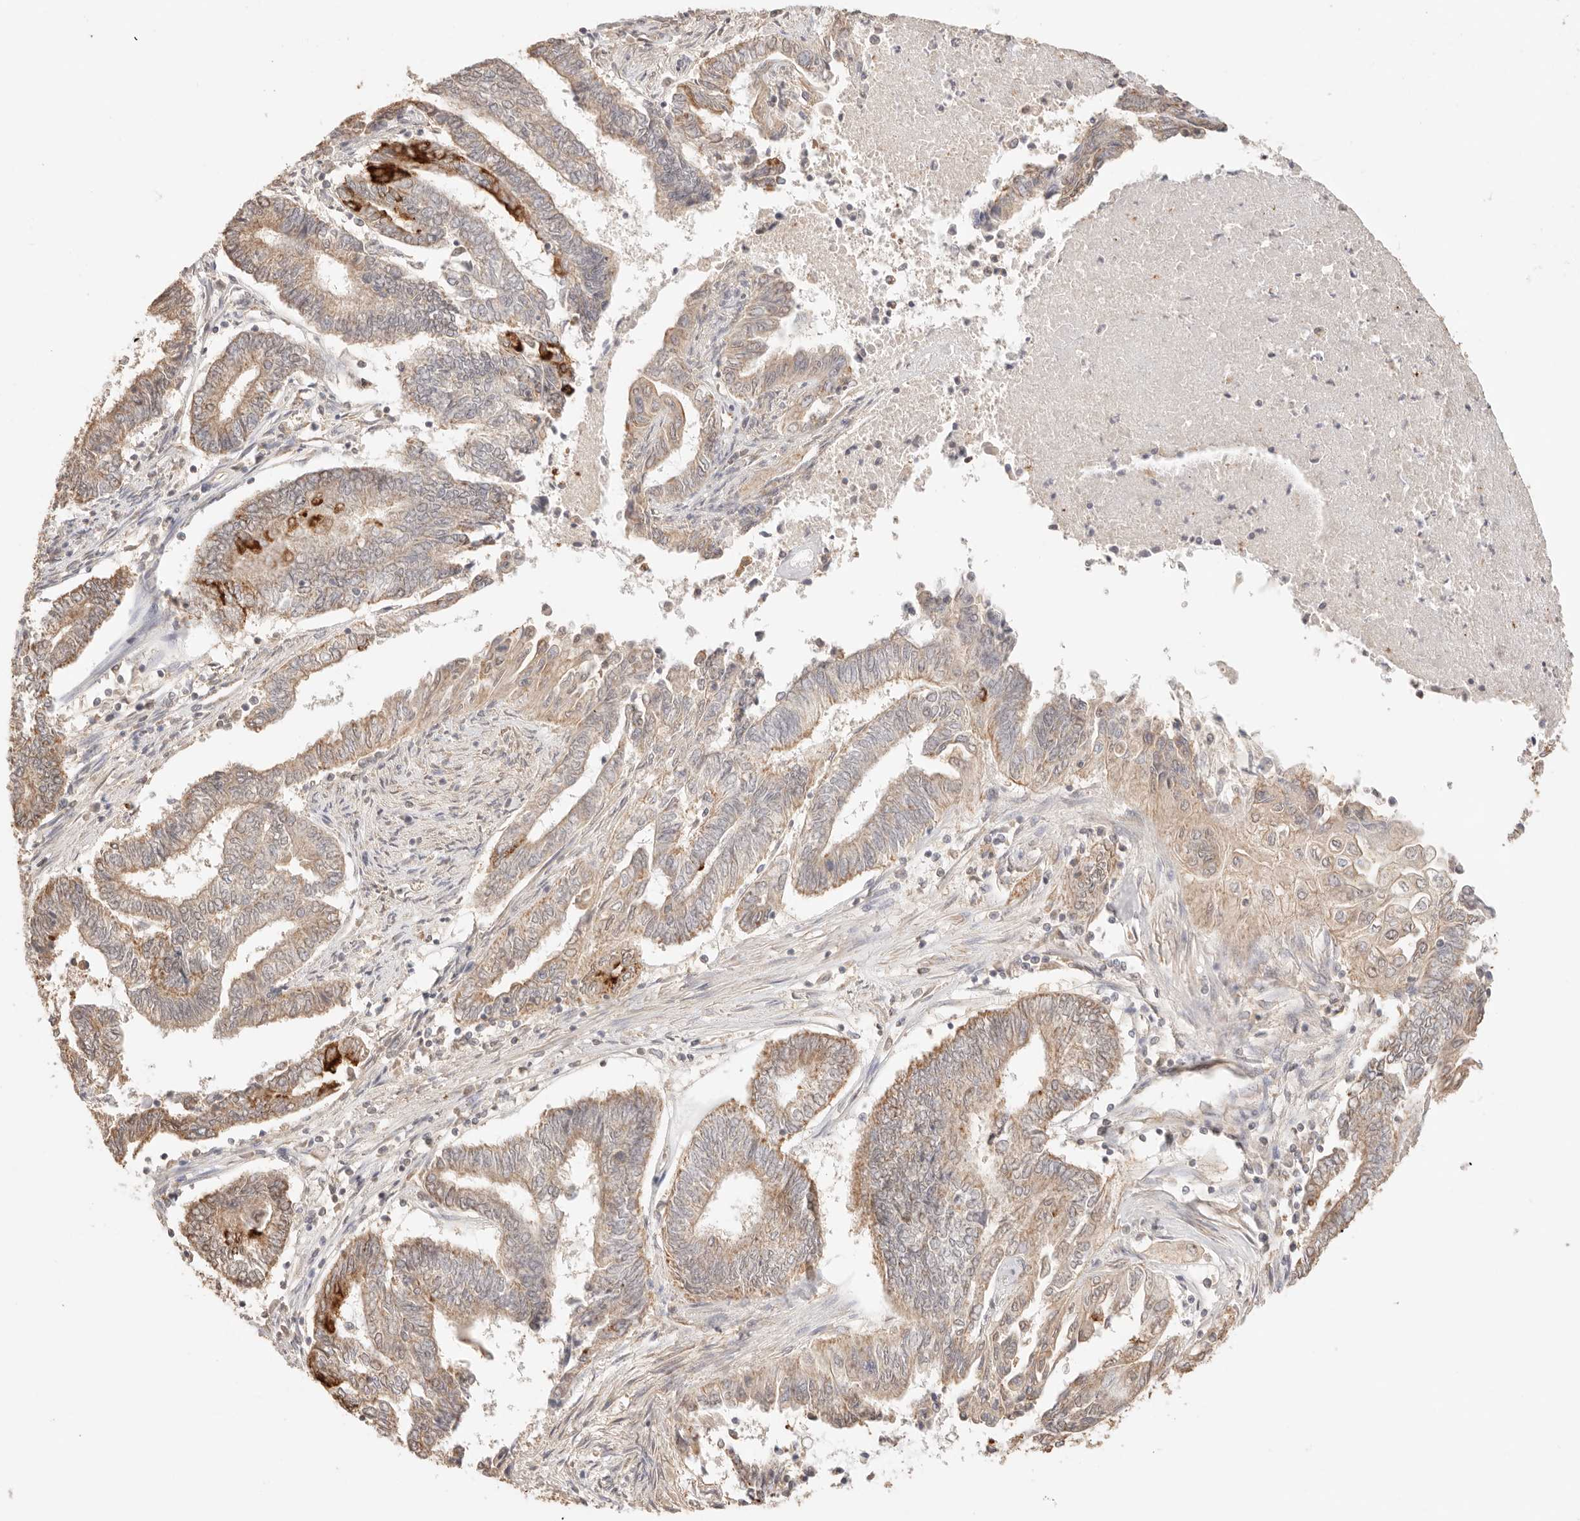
{"staining": {"intensity": "moderate", "quantity": ">75%", "location": "cytoplasmic/membranous"}, "tissue": "endometrial cancer", "cell_type": "Tumor cells", "image_type": "cancer", "snomed": [{"axis": "morphology", "description": "Adenocarcinoma, NOS"}, {"axis": "topography", "description": "Uterus"}, {"axis": "topography", "description": "Endometrium"}], "caption": "Immunohistochemical staining of adenocarcinoma (endometrial) exhibits medium levels of moderate cytoplasmic/membranous expression in approximately >75% of tumor cells. The staining was performed using DAB to visualize the protein expression in brown, while the nuclei were stained in blue with hematoxylin (Magnification: 20x).", "gene": "IL1R2", "patient": {"sex": "female", "age": 70}}